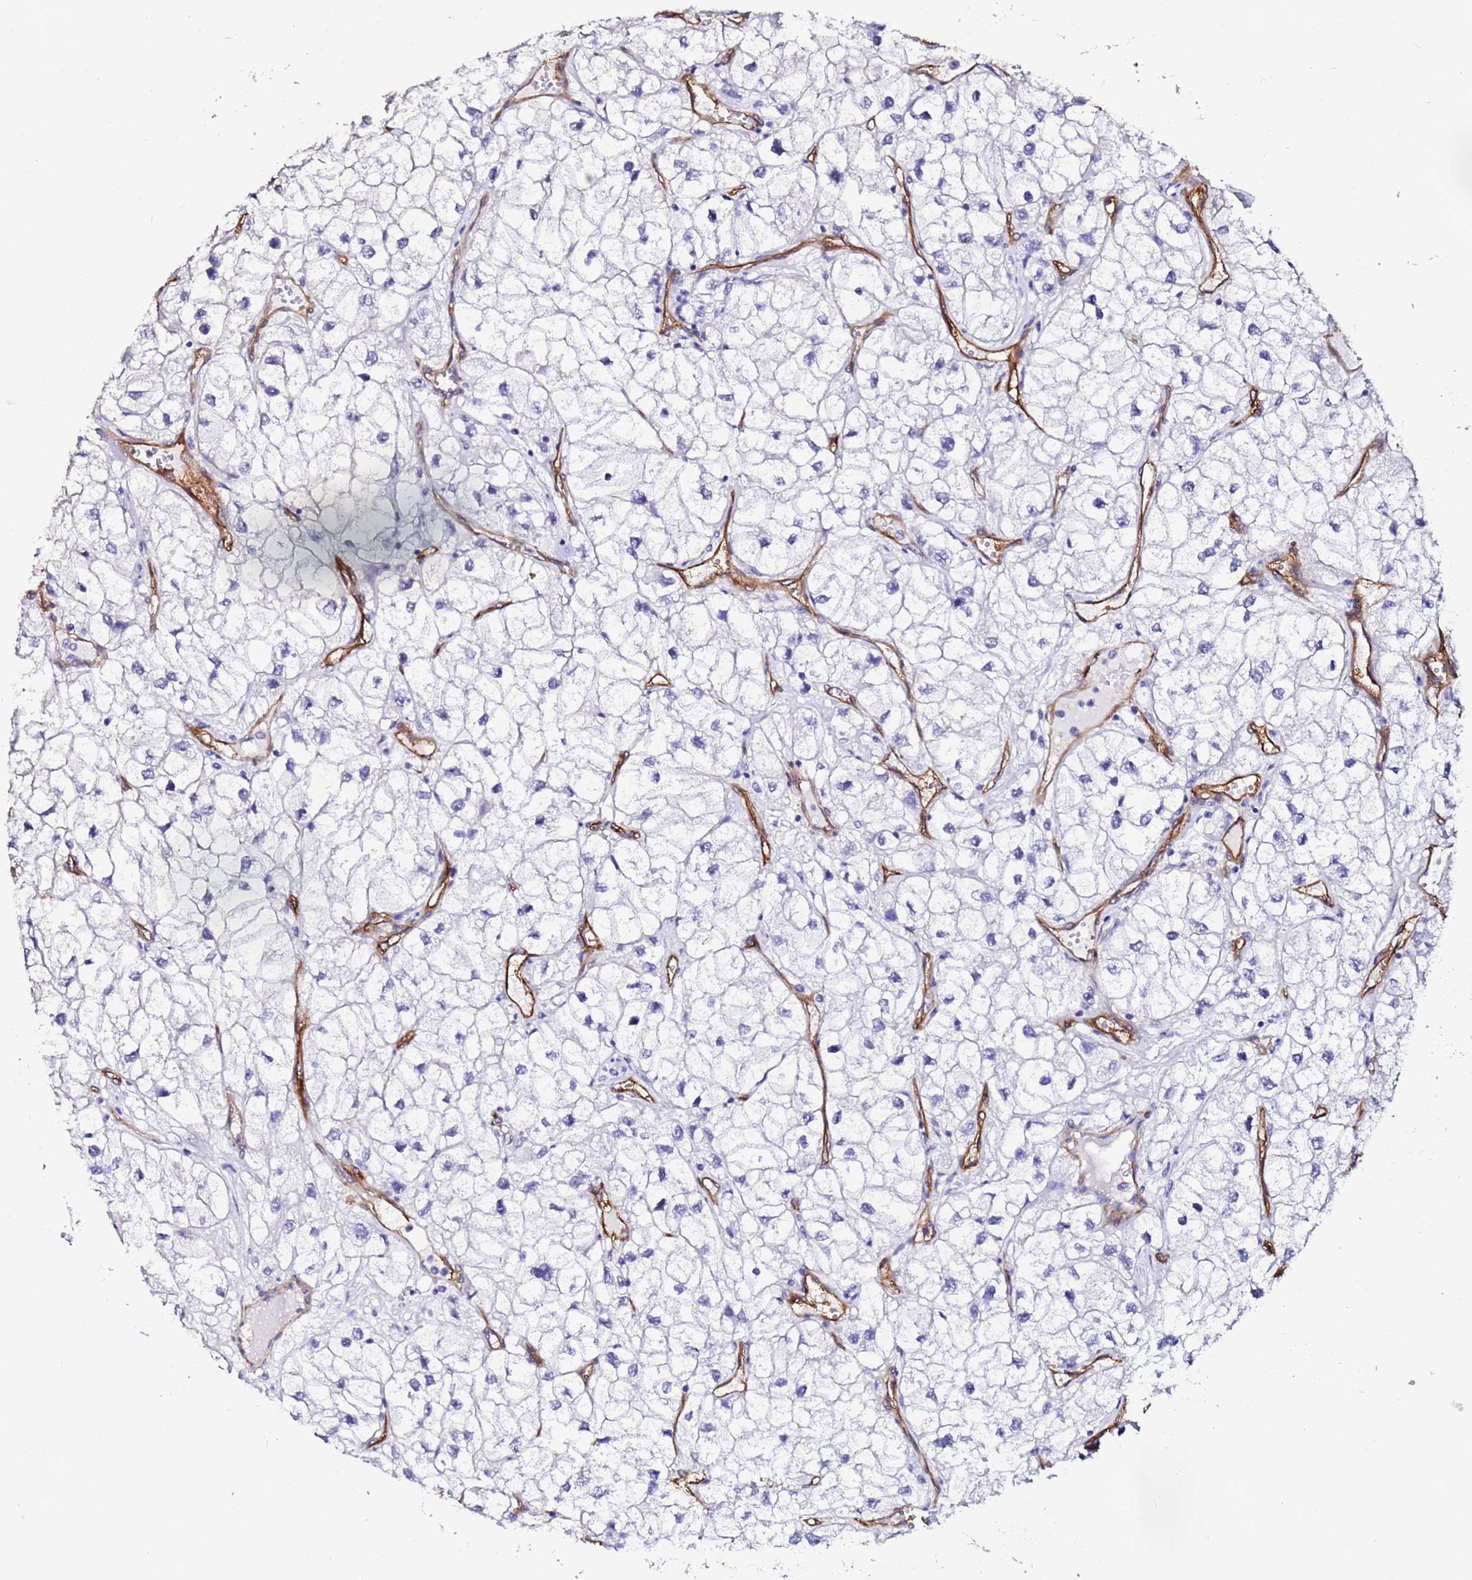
{"staining": {"intensity": "negative", "quantity": "none", "location": "none"}, "tissue": "renal cancer", "cell_type": "Tumor cells", "image_type": "cancer", "snomed": [{"axis": "morphology", "description": "Adenocarcinoma, NOS"}, {"axis": "topography", "description": "Kidney"}], "caption": "Micrograph shows no significant protein positivity in tumor cells of renal cancer.", "gene": "DEFB104A", "patient": {"sex": "male", "age": 59}}